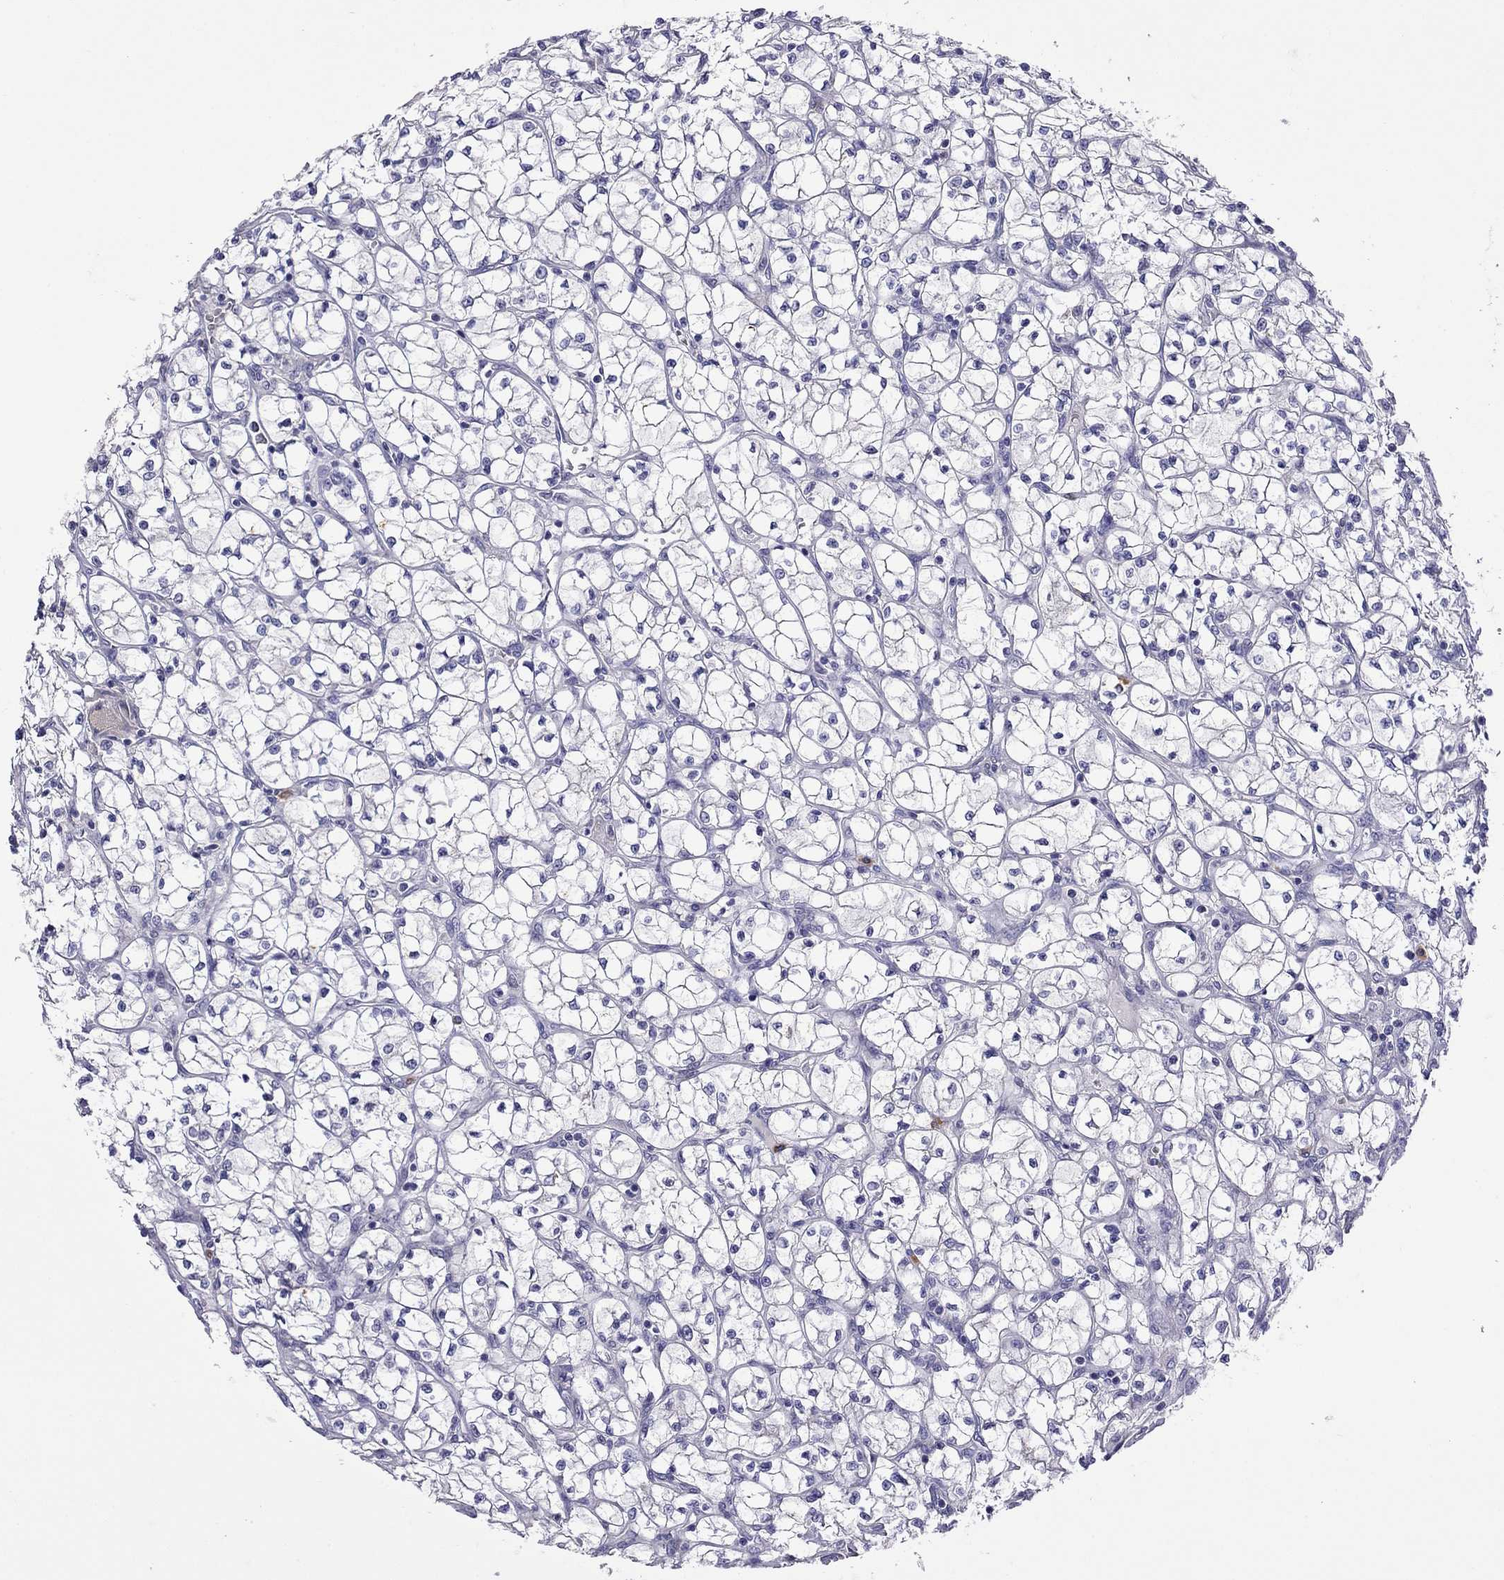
{"staining": {"intensity": "negative", "quantity": "none", "location": "none"}, "tissue": "renal cancer", "cell_type": "Tumor cells", "image_type": "cancer", "snomed": [{"axis": "morphology", "description": "Adenocarcinoma, NOS"}, {"axis": "topography", "description": "Kidney"}], "caption": "This is an immunohistochemistry micrograph of human adenocarcinoma (renal). There is no staining in tumor cells.", "gene": "STAR", "patient": {"sex": "female", "age": 64}}